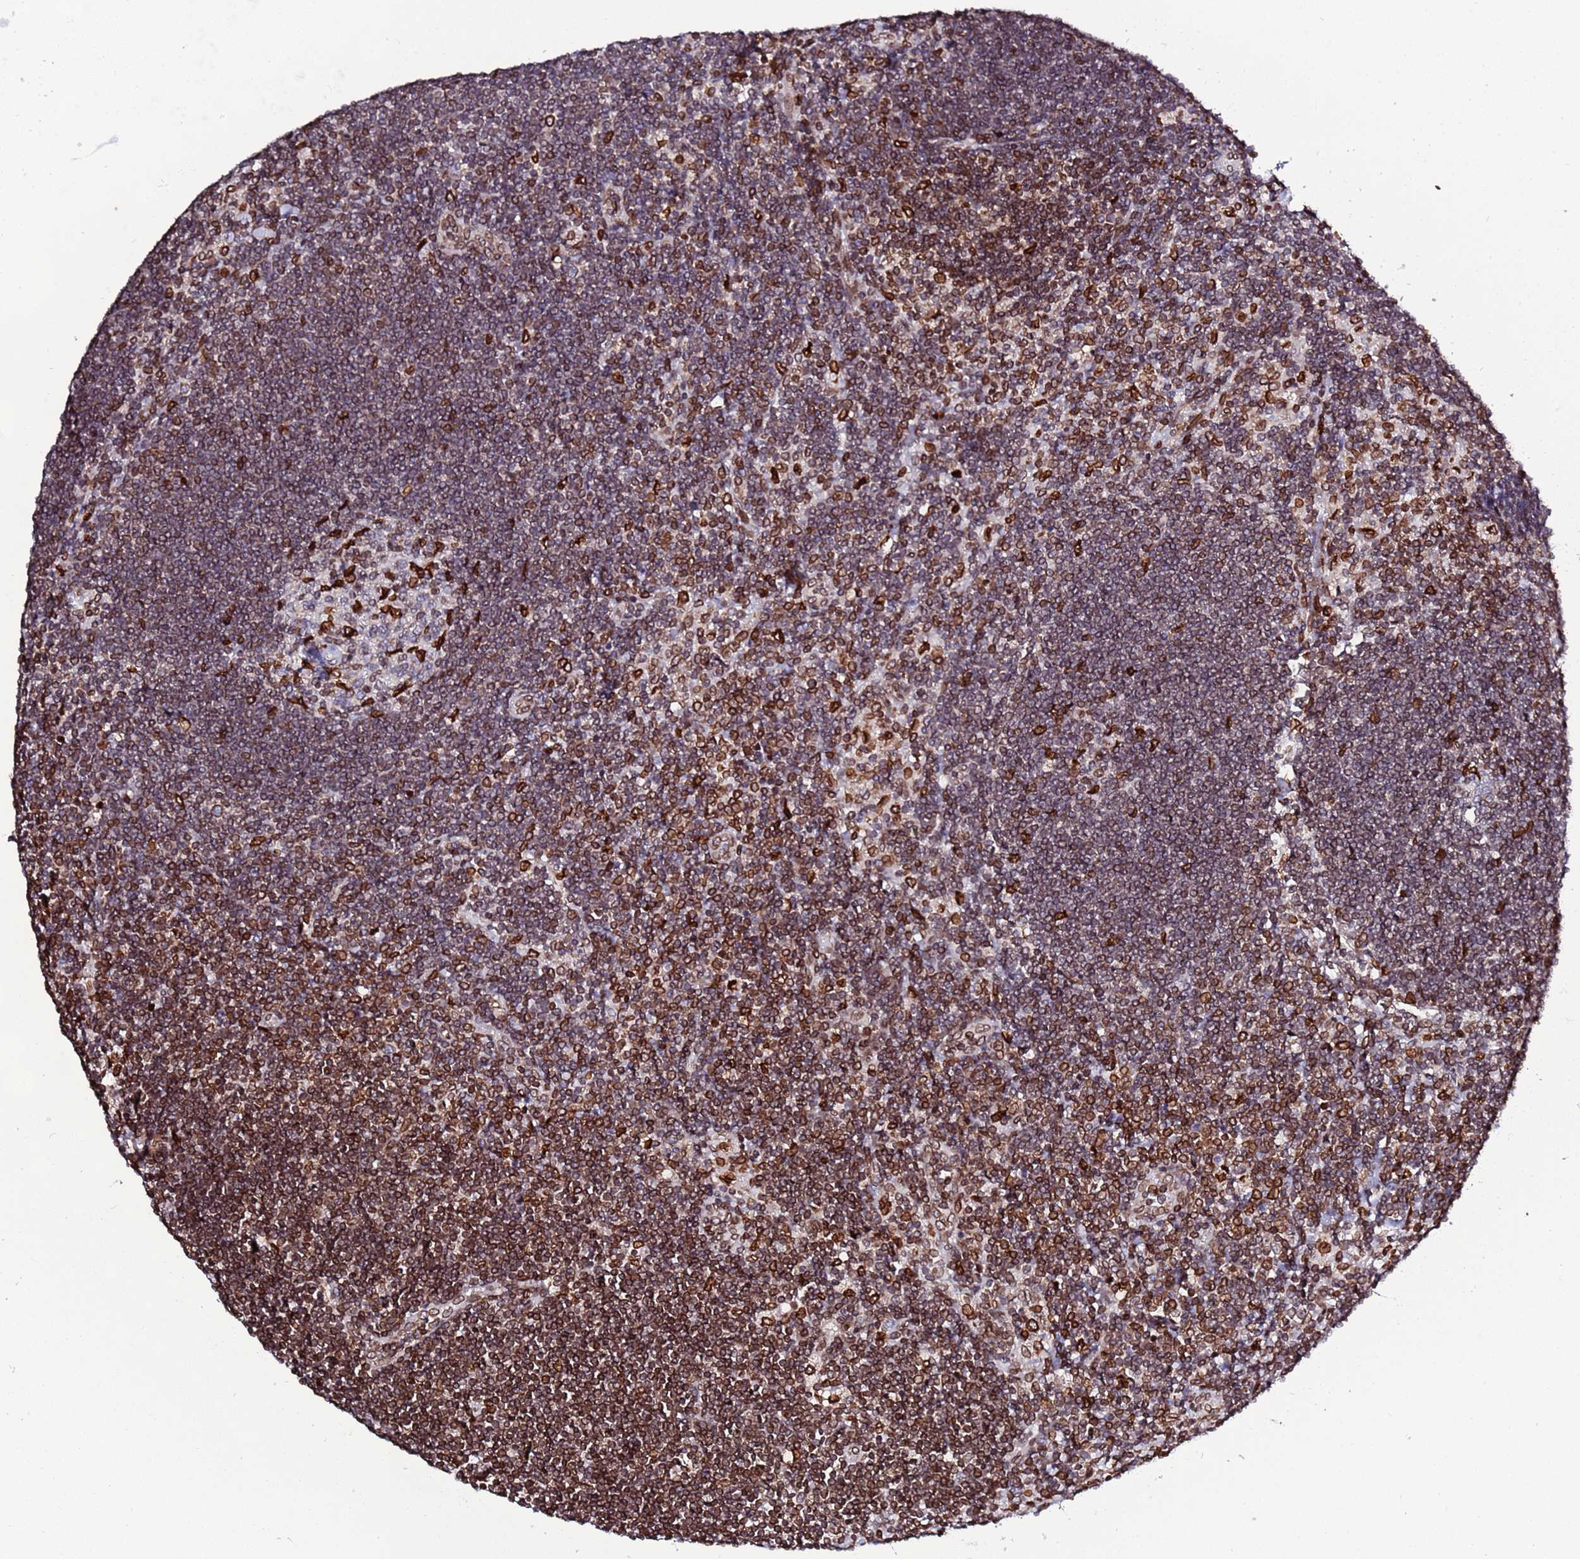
{"staining": {"intensity": "strong", "quantity": "<25%", "location": "nuclear"}, "tissue": "lymph node", "cell_type": "Germinal center cells", "image_type": "normal", "snomed": [{"axis": "morphology", "description": "Normal tissue, NOS"}, {"axis": "topography", "description": "Lymph node"}], "caption": "Immunohistochemical staining of unremarkable human lymph node reveals <25% levels of strong nuclear protein staining in about <25% of germinal center cells. (brown staining indicates protein expression, while blue staining denotes nuclei).", "gene": "TOR1AIP1", "patient": {"sex": "male", "age": 24}}